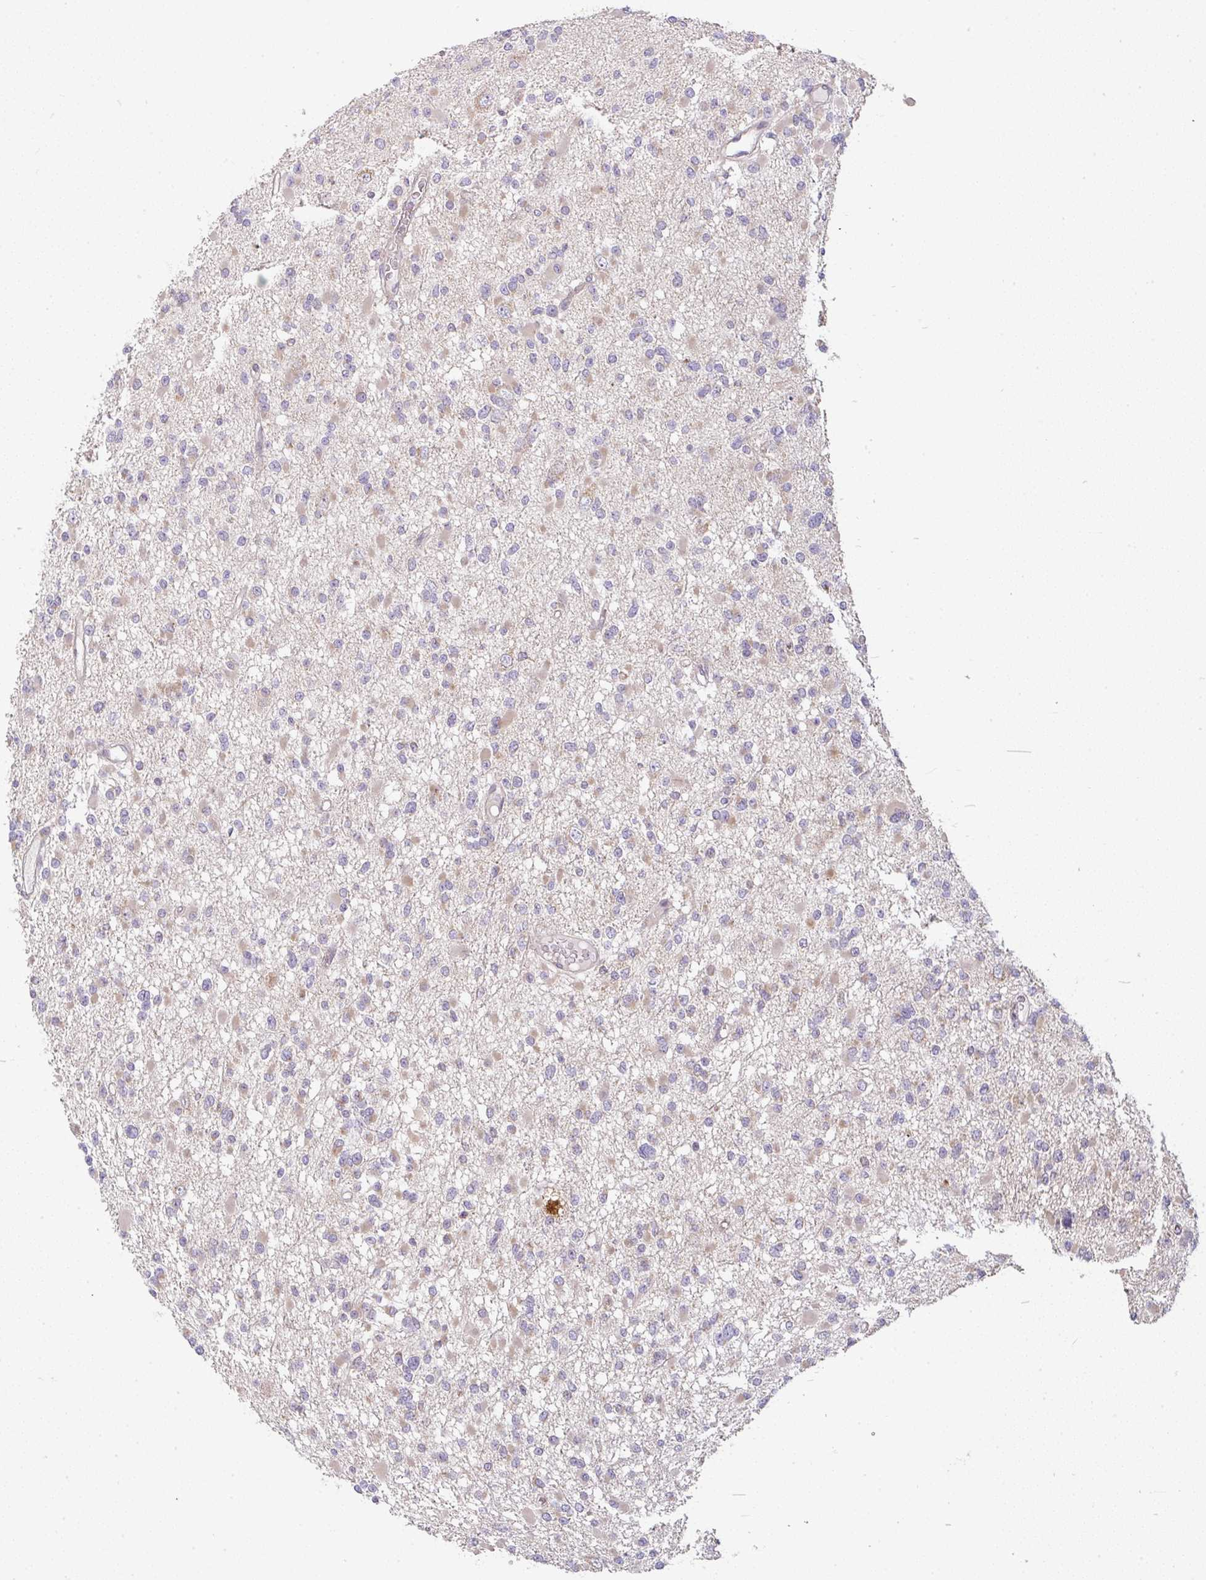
{"staining": {"intensity": "weak", "quantity": "25%-75%", "location": "cytoplasmic/membranous"}, "tissue": "glioma", "cell_type": "Tumor cells", "image_type": "cancer", "snomed": [{"axis": "morphology", "description": "Glioma, malignant, Low grade"}, {"axis": "topography", "description": "Brain"}], "caption": "Approximately 25%-75% of tumor cells in human malignant glioma (low-grade) display weak cytoplasmic/membranous protein staining as visualized by brown immunohistochemical staining.", "gene": "MOB1A", "patient": {"sex": "female", "age": 22}}